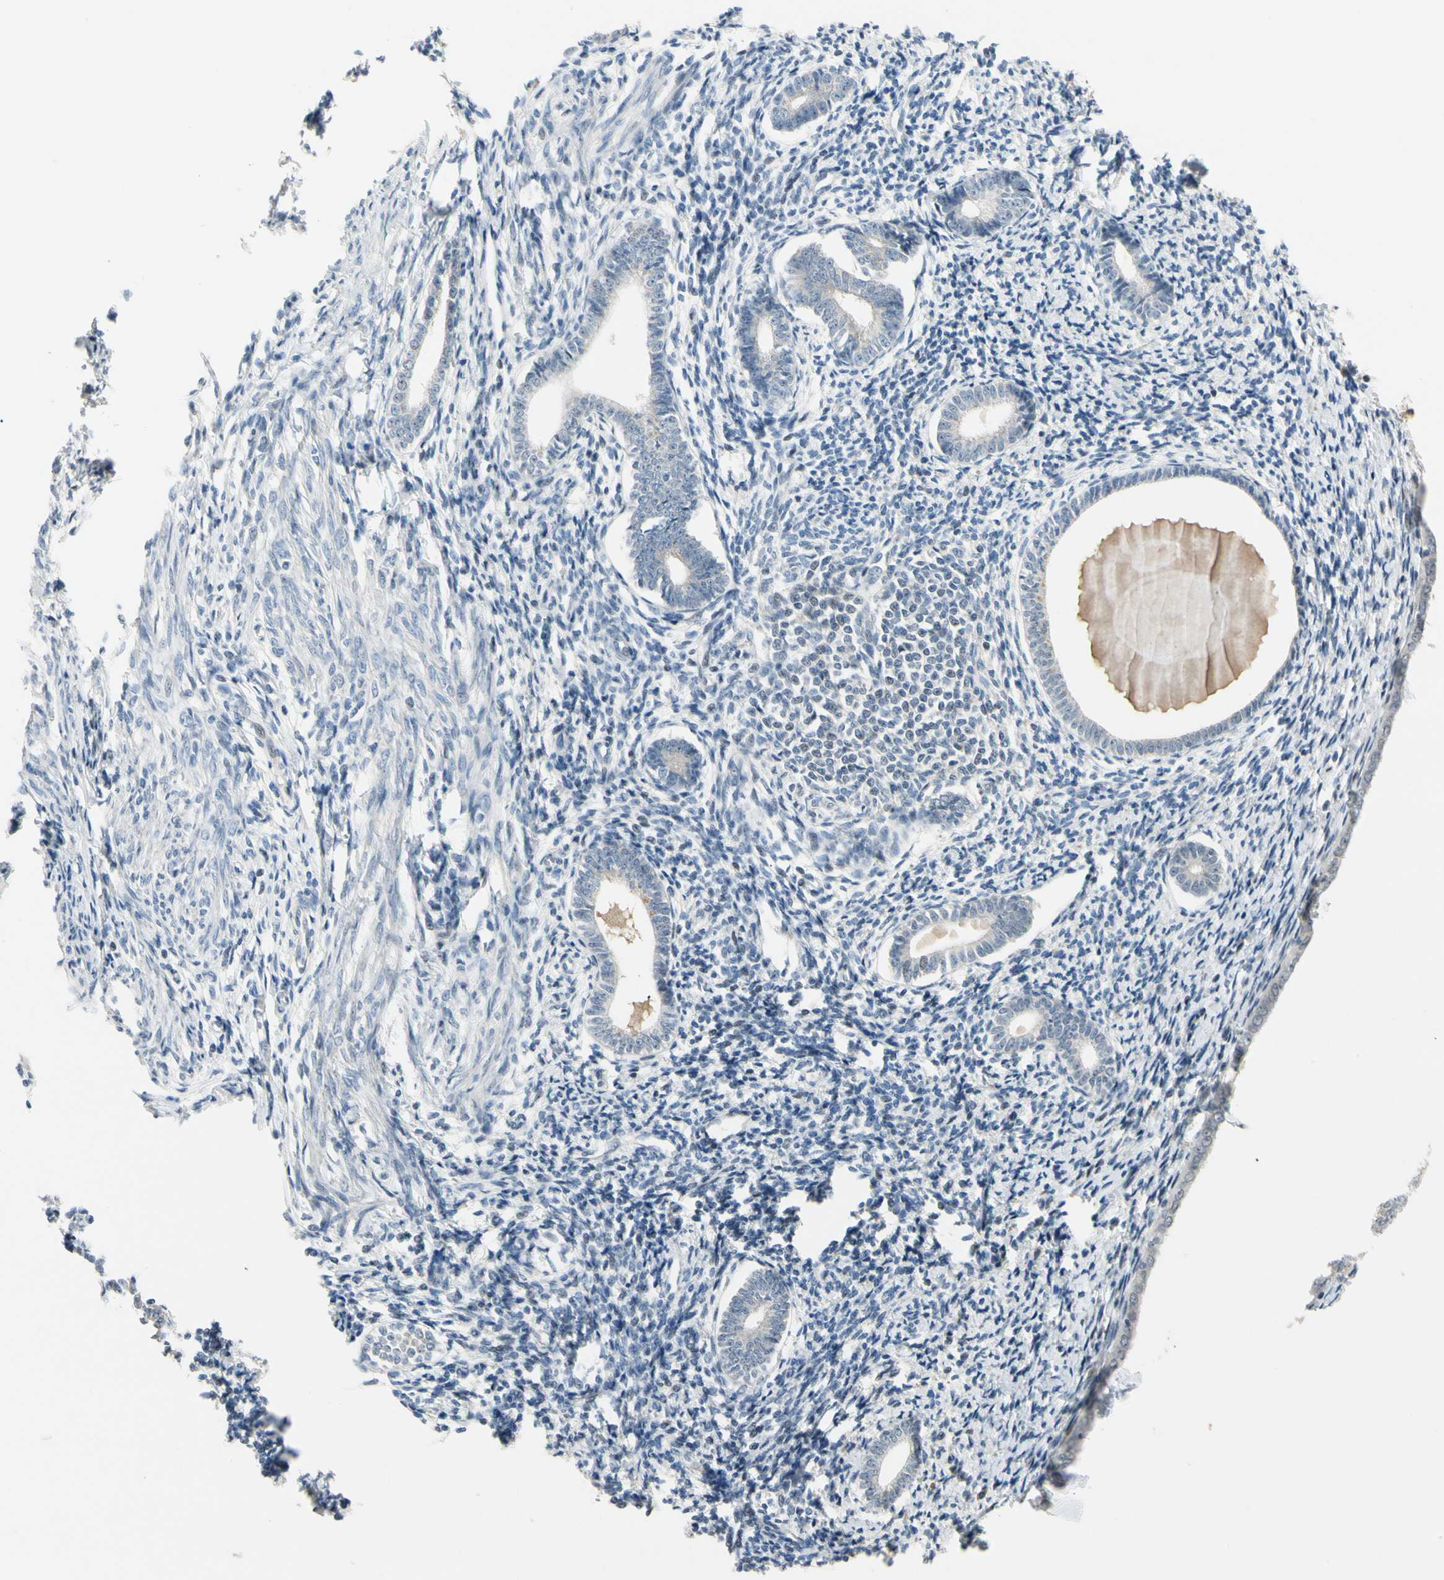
{"staining": {"intensity": "weak", "quantity": "25%-75%", "location": "cytoplasmic/membranous"}, "tissue": "endometrium", "cell_type": "Cells in endometrial stroma", "image_type": "normal", "snomed": [{"axis": "morphology", "description": "Normal tissue, NOS"}, {"axis": "topography", "description": "Endometrium"}], "caption": "A histopathology image showing weak cytoplasmic/membranous staining in about 25%-75% of cells in endometrial stroma in unremarkable endometrium, as visualized by brown immunohistochemical staining.", "gene": "P3H2", "patient": {"sex": "female", "age": 71}}